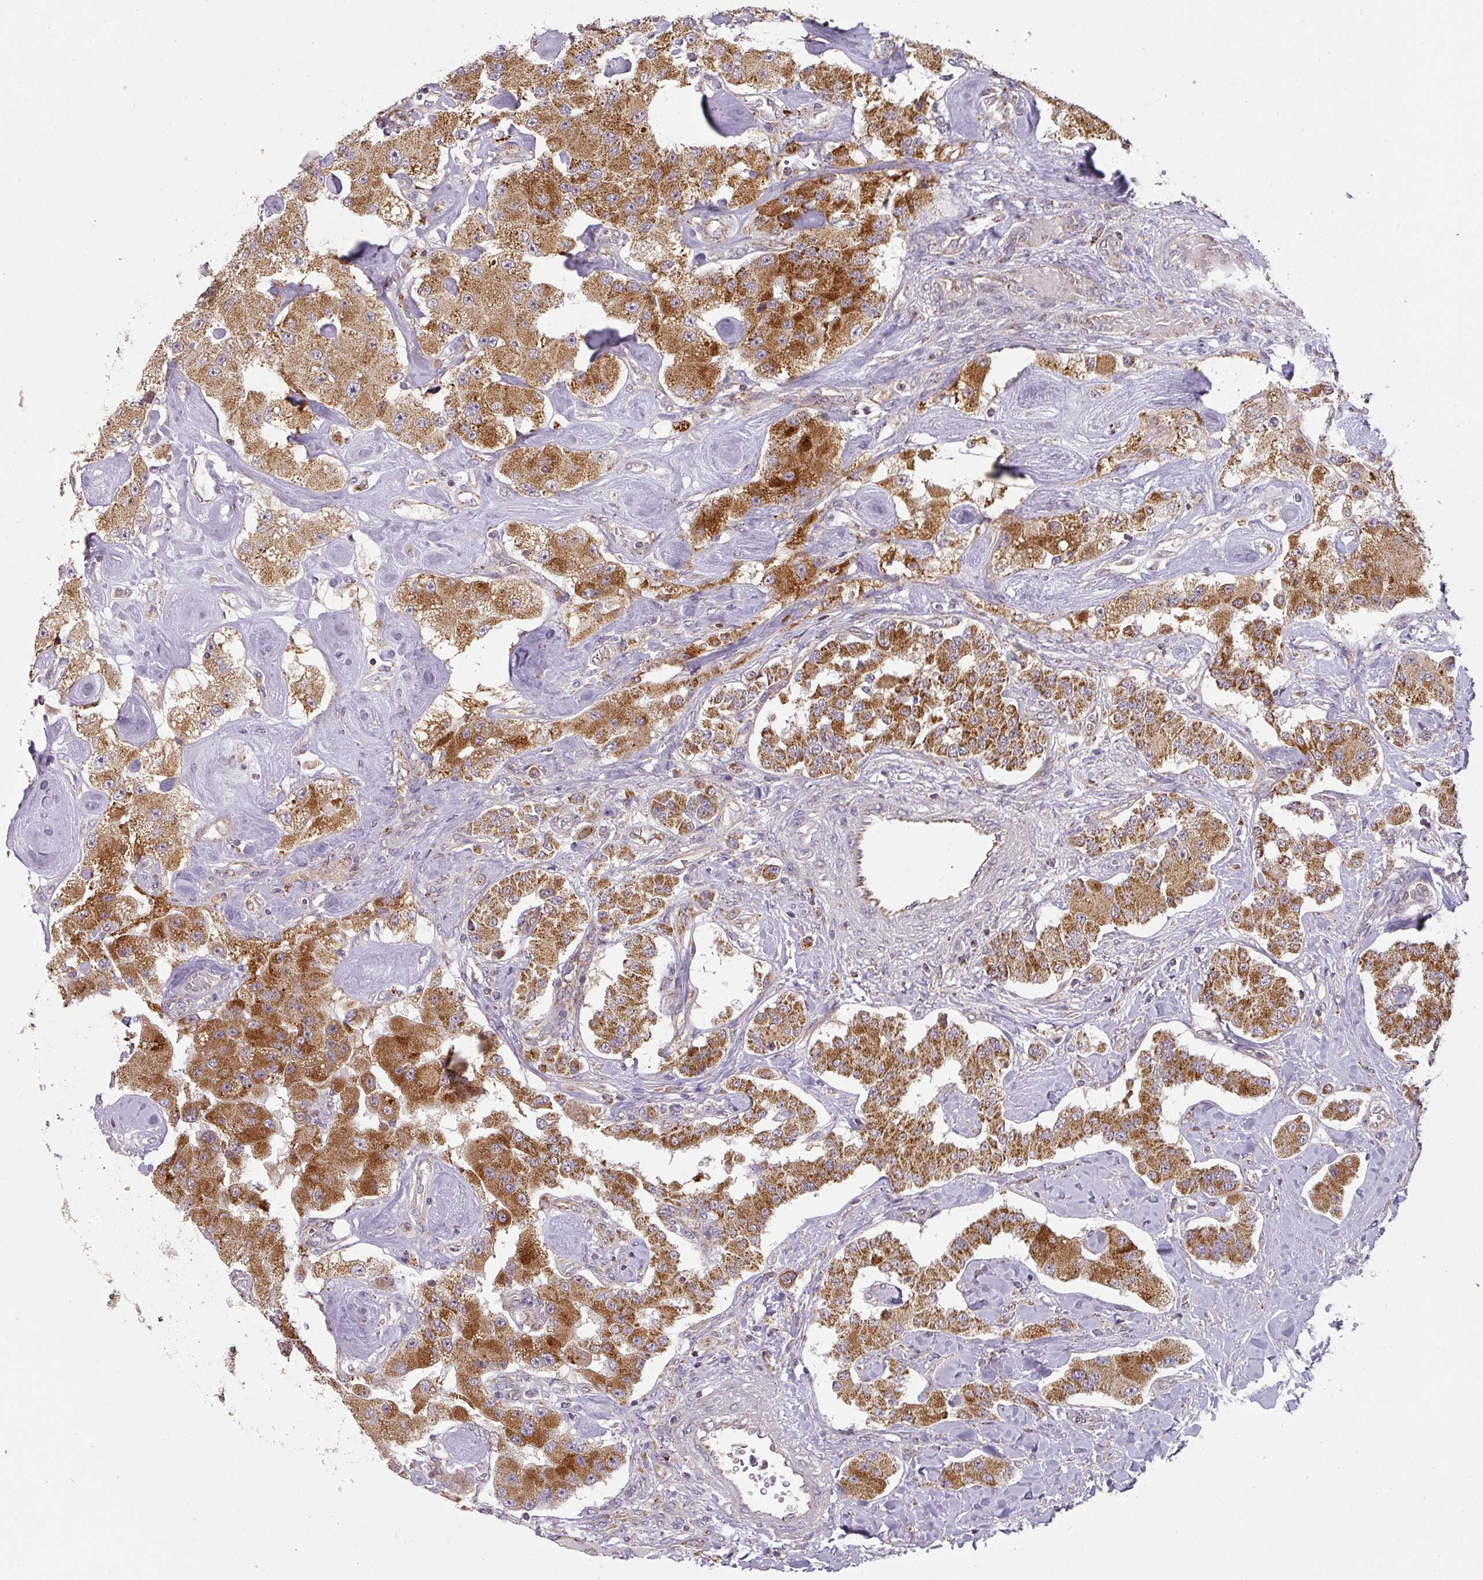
{"staining": {"intensity": "strong", "quantity": ">75%", "location": "cytoplasmic/membranous"}, "tissue": "carcinoid", "cell_type": "Tumor cells", "image_type": "cancer", "snomed": [{"axis": "morphology", "description": "Carcinoid, malignant, NOS"}, {"axis": "topography", "description": "Pancreas"}], "caption": "Immunohistochemical staining of human carcinoid demonstrates strong cytoplasmic/membranous protein staining in approximately >75% of tumor cells. (brown staining indicates protein expression, while blue staining denotes nuclei).", "gene": "MRPS16", "patient": {"sex": "male", "age": 41}}